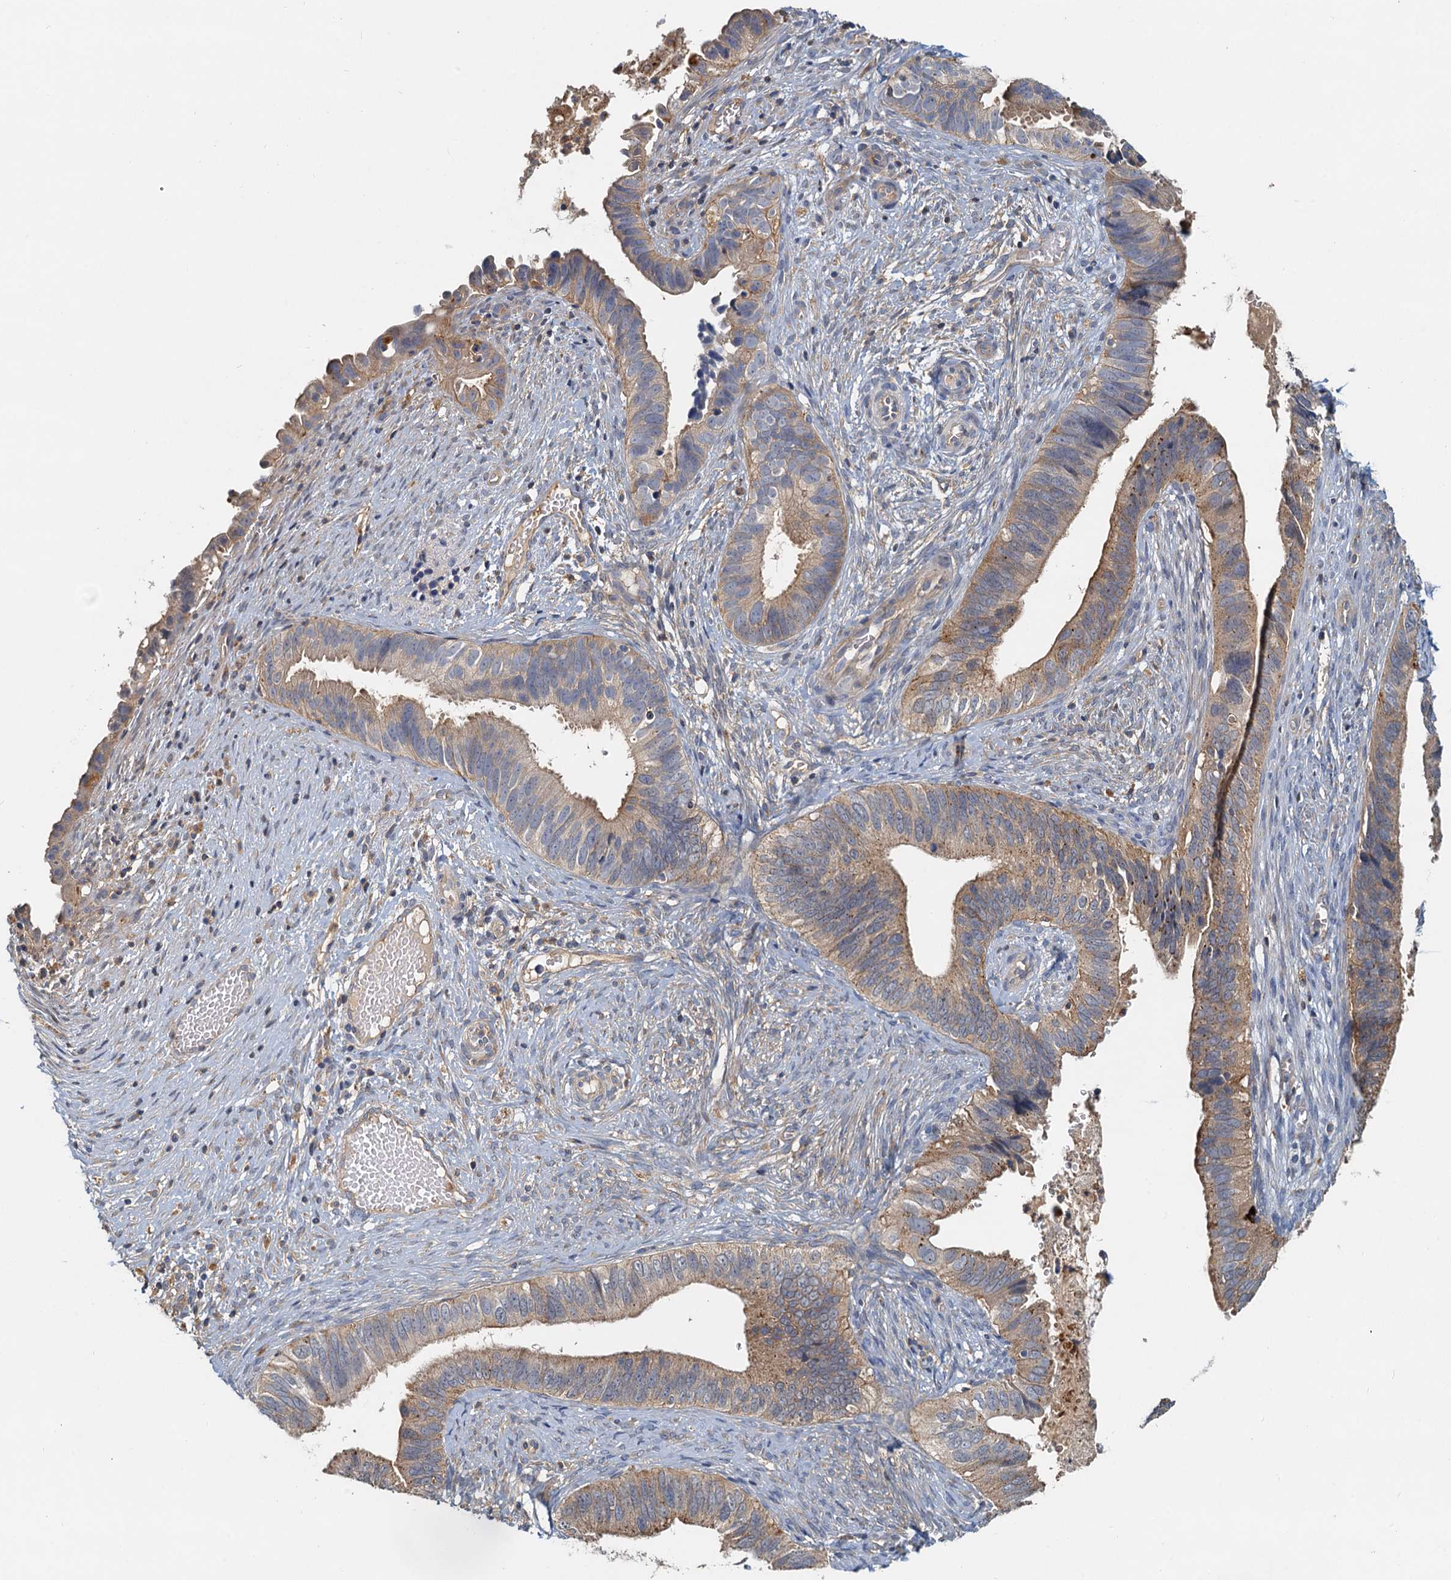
{"staining": {"intensity": "moderate", "quantity": ">75%", "location": "cytoplasmic/membranous"}, "tissue": "cervical cancer", "cell_type": "Tumor cells", "image_type": "cancer", "snomed": [{"axis": "morphology", "description": "Adenocarcinoma, NOS"}, {"axis": "topography", "description": "Cervix"}], "caption": "Protein analysis of cervical cancer (adenocarcinoma) tissue reveals moderate cytoplasmic/membranous staining in about >75% of tumor cells. The protein of interest is shown in brown color, while the nuclei are stained blue.", "gene": "TOLLIP", "patient": {"sex": "female", "age": 42}}